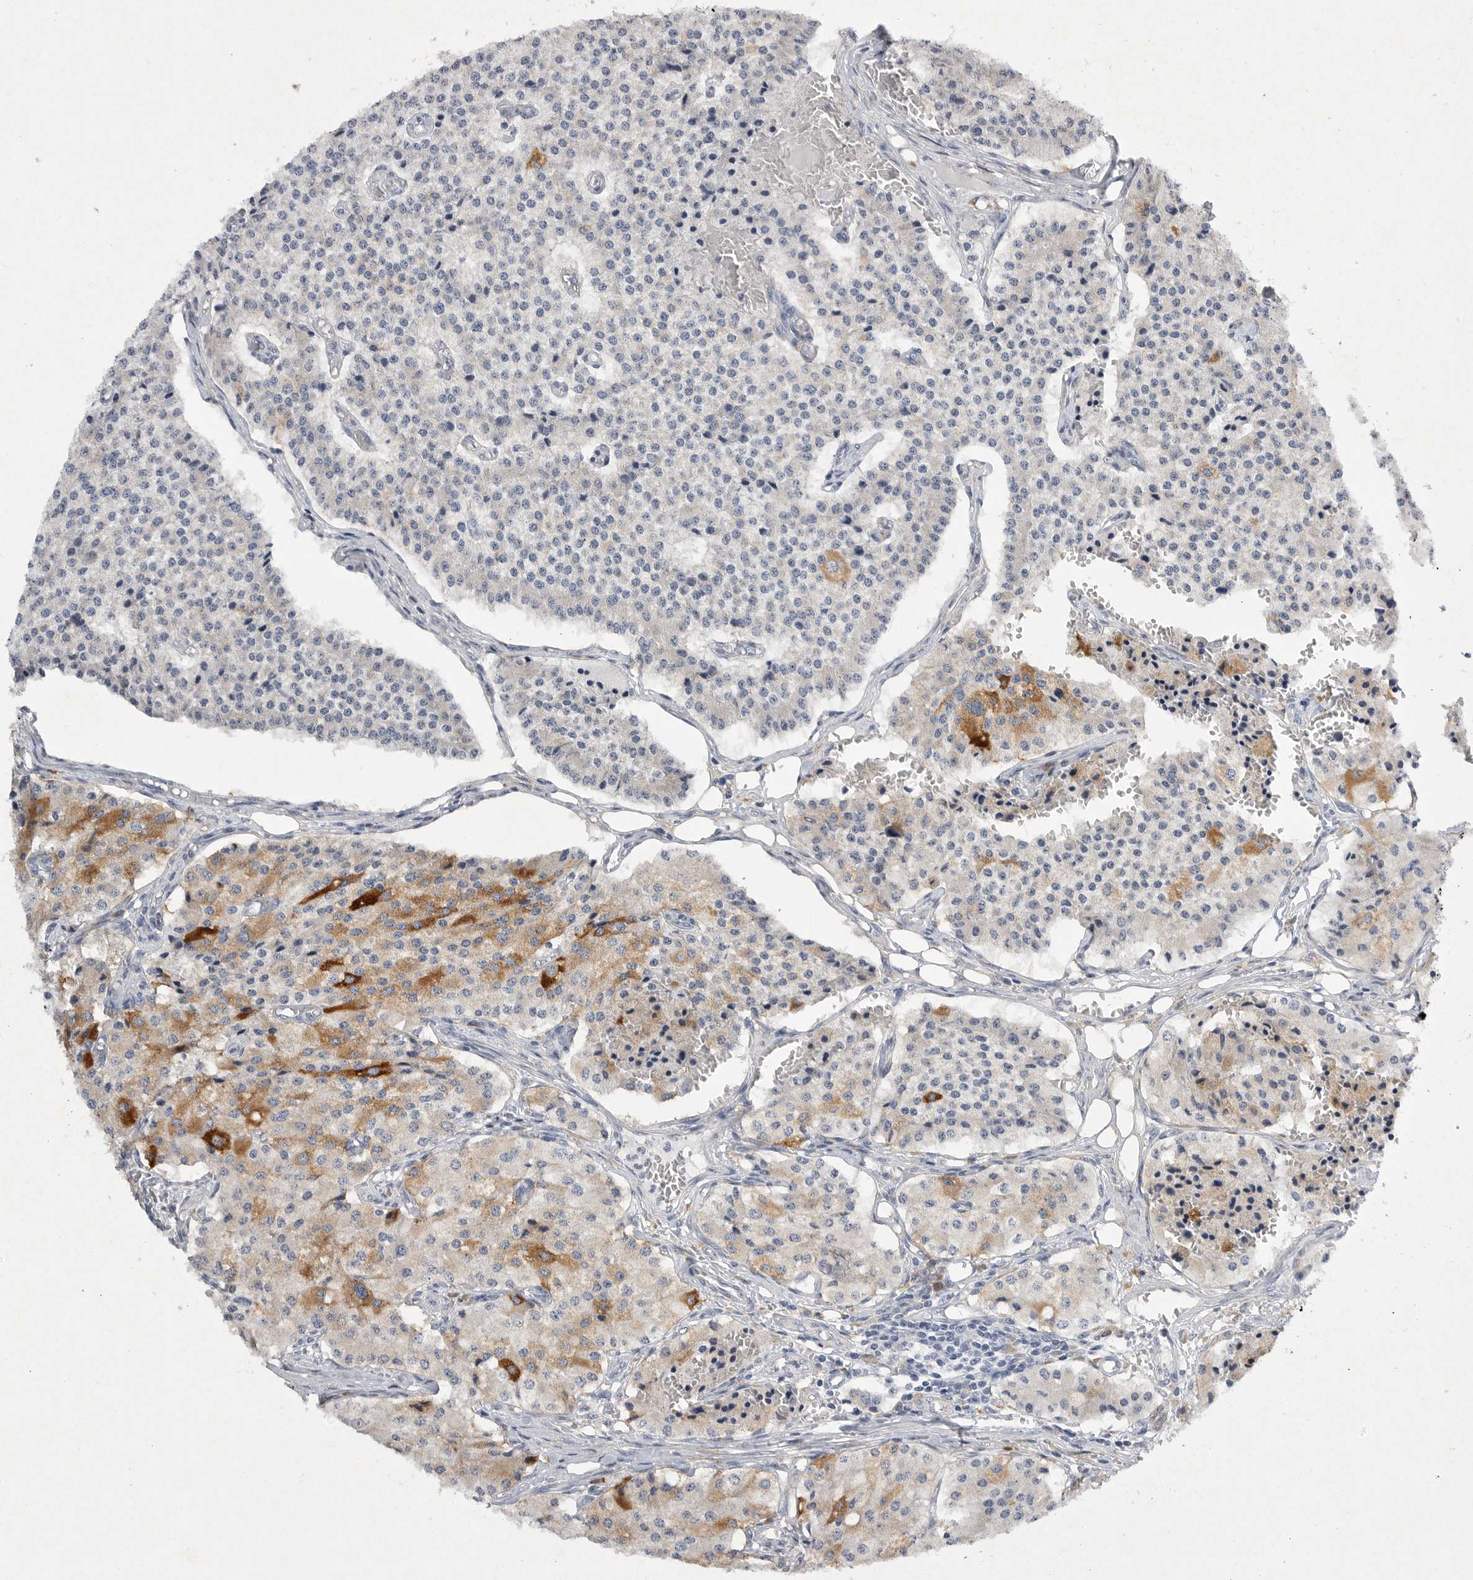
{"staining": {"intensity": "moderate", "quantity": "<25%", "location": "cytoplasmic/membranous"}, "tissue": "carcinoid", "cell_type": "Tumor cells", "image_type": "cancer", "snomed": [{"axis": "morphology", "description": "Carcinoid, malignant, NOS"}, {"axis": "topography", "description": "Colon"}], "caption": "High-power microscopy captured an immunohistochemistry photomicrograph of carcinoid, revealing moderate cytoplasmic/membranous positivity in approximately <25% of tumor cells.", "gene": "EDEM3", "patient": {"sex": "female", "age": 52}}